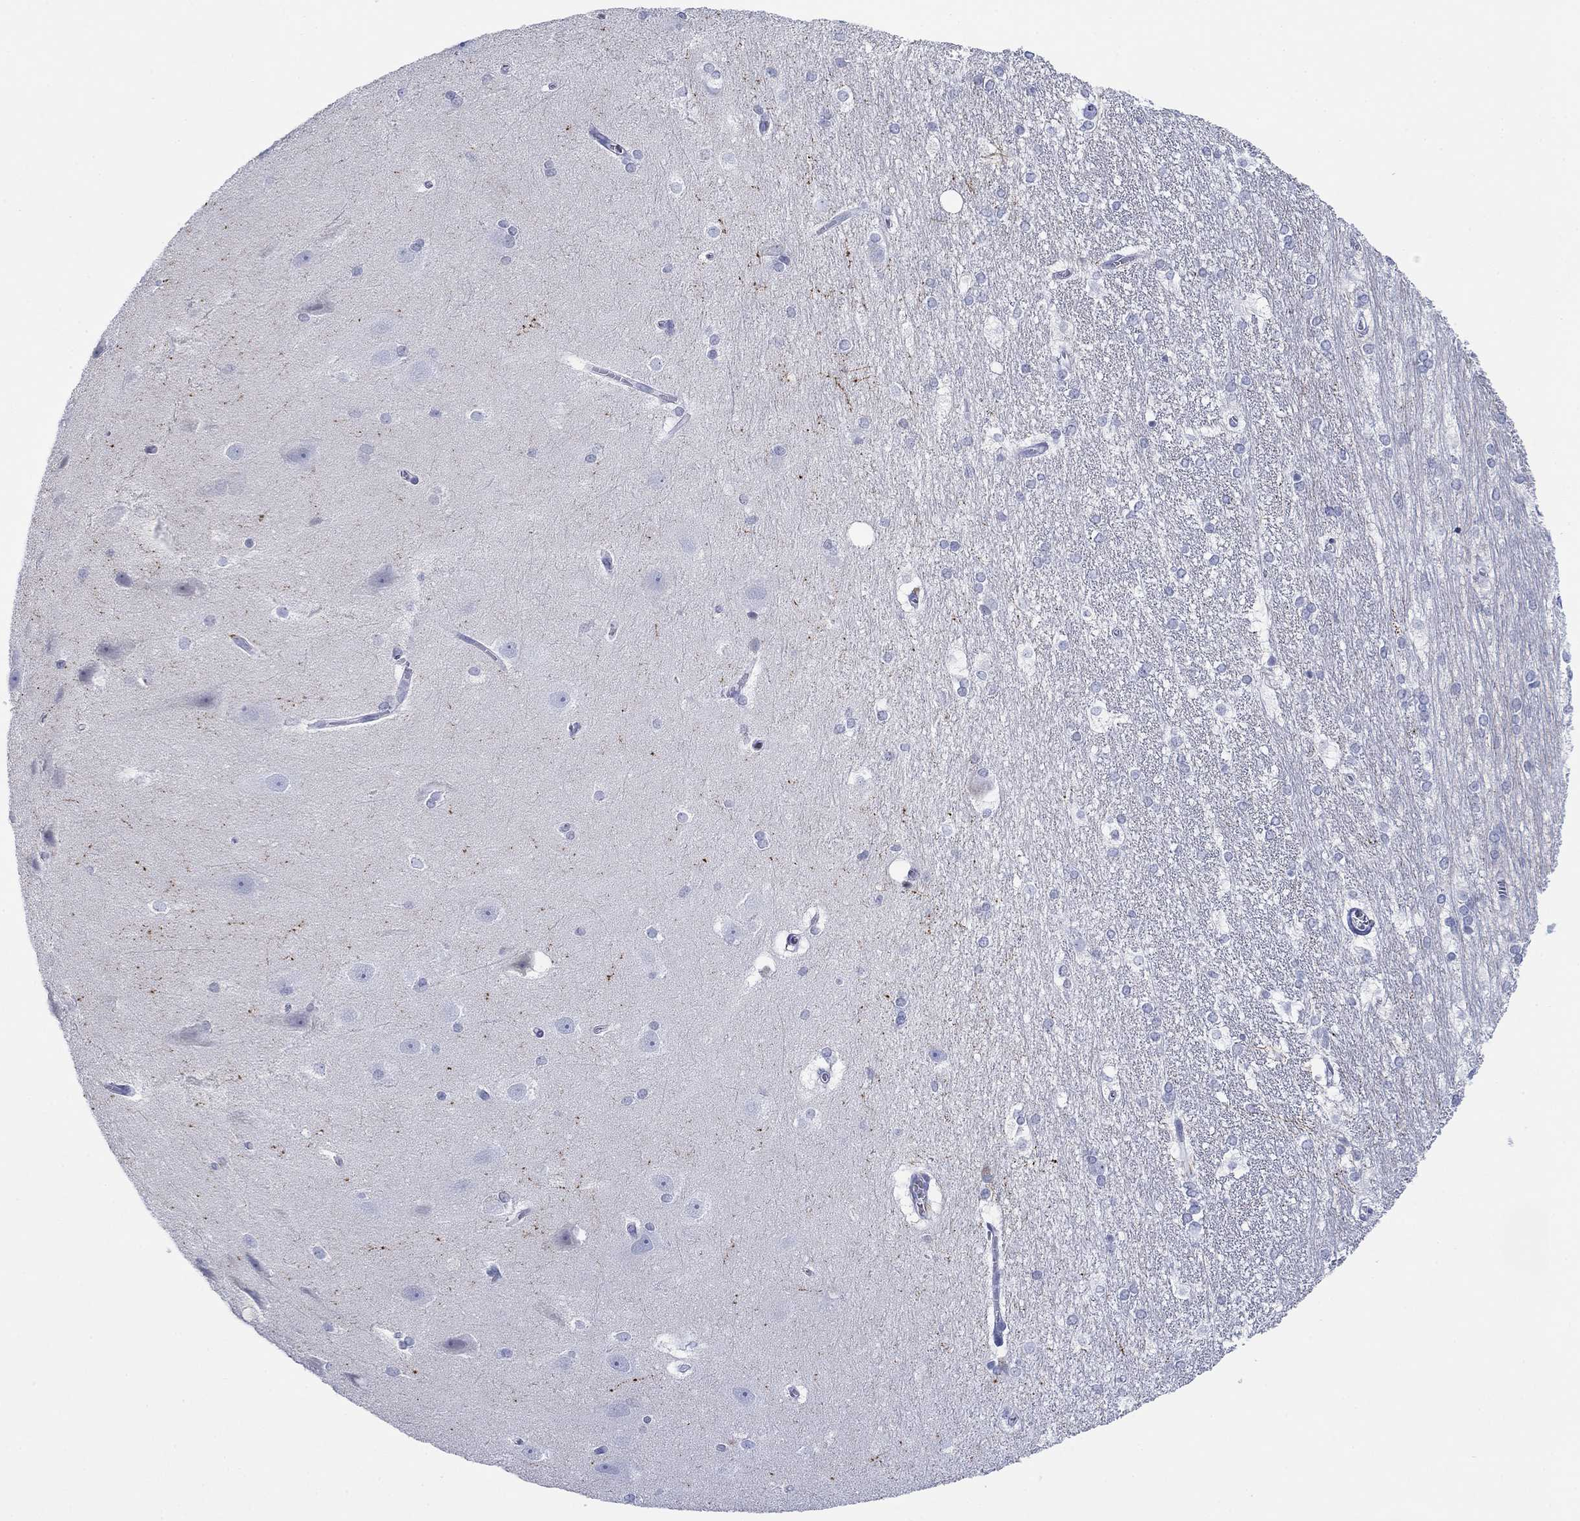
{"staining": {"intensity": "negative", "quantity": "none", "location": "none"}, "tissue": "hippocampus", "cell_type": "Glial cells", "image_type": "normal", "snomed": [{"axis": "morphology", "description": "Normal tissue, NOS"}, {"axis": "topography", "description": "Cerebral cortex"}, {"axis": "topography", "description": "Hippocampus"}], "caption": "Glial cells show no significant protein staining in unremarkable hippocampus.", "gene": "PDYN", "patient": {"sex": "female", "age": 19}}